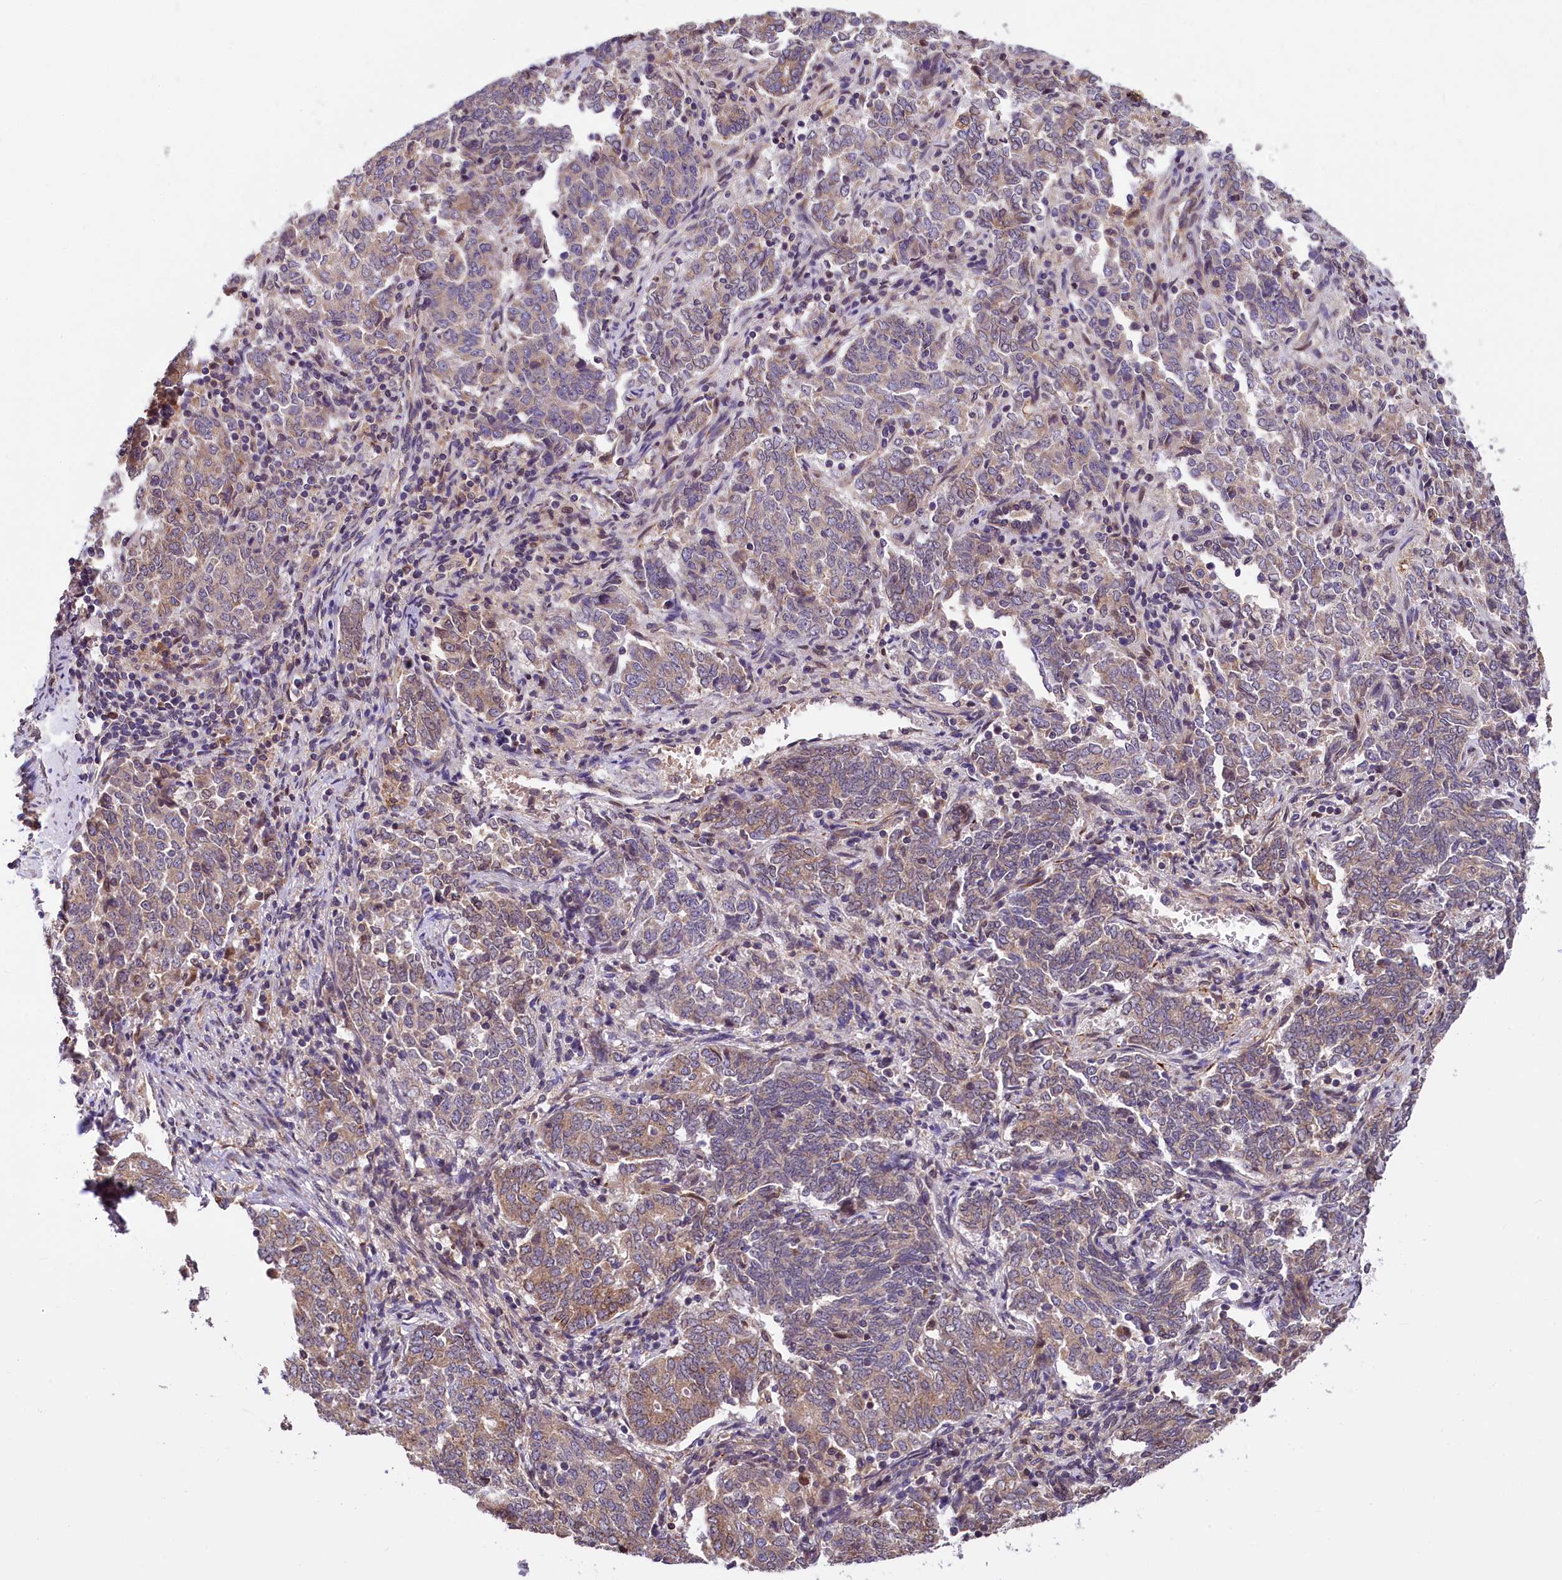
{"staining": {"intensity": "moderate", "quantity": "<25%", "location": "cytoplasmic/membranous"}, "tissue": "endometrial cancer", "cell_type": "Tumor cells", "image_type": "cancer", "snomed": [{"axis": "morphology", "description": "Adenocarcinoma, NOS"}, {"axis": "topography", "description": "Endometrium"}], "caption": "Endometrial cancer stained for a protein displays moderate cytoplasmic/membranous positivity in tumor cells.", "gene": "SUPV3L1", "patient": {"sex": "female", "age": 80}}